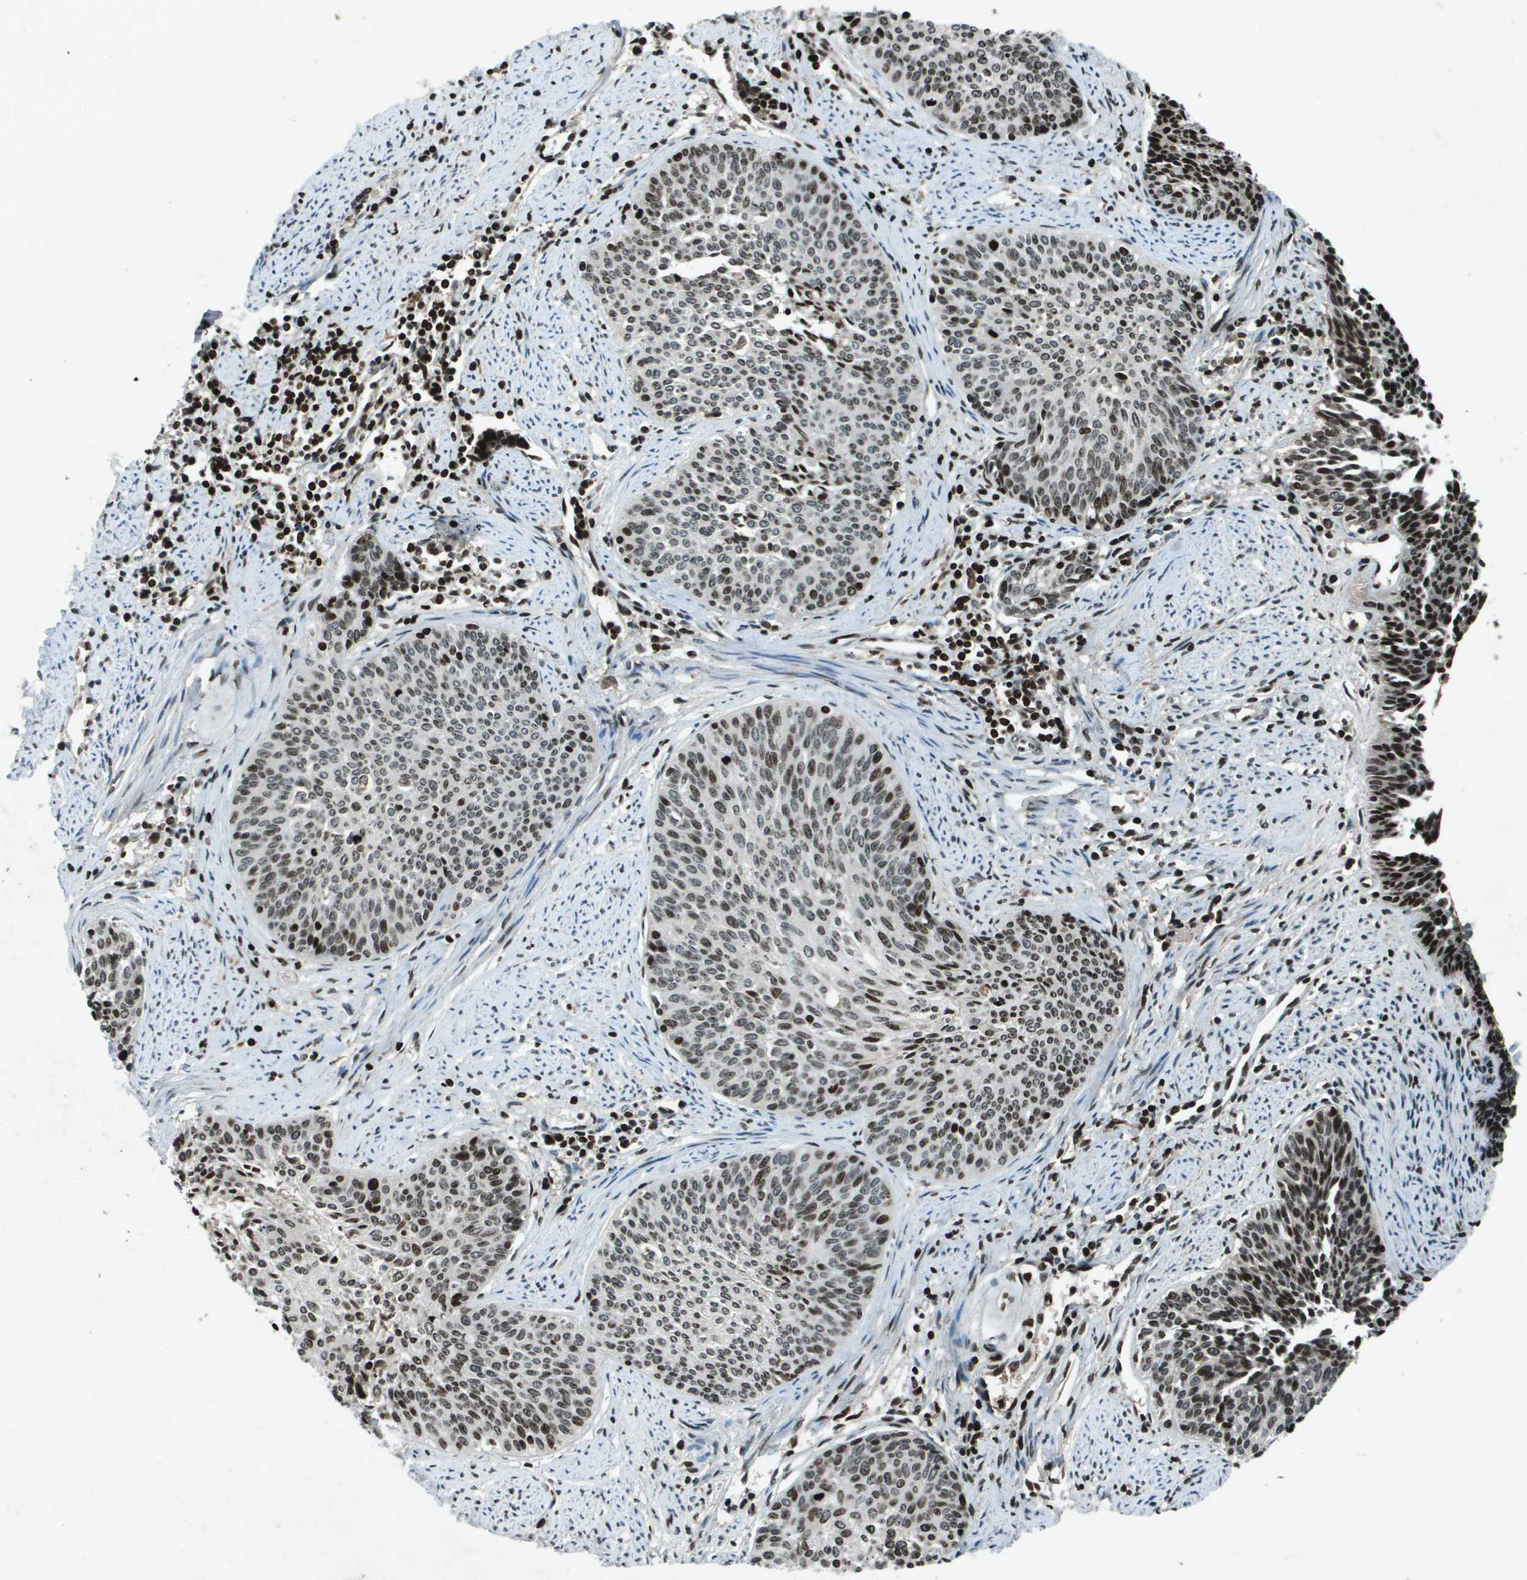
{"staining": {"intensity": "moderate", "quantity": "<25%", "location": "nuclear"}, "tissue": "cervical cancer", "cell_type": "Tumor cells", "image_type": "cancer", "snomed": [{"axis": "morphology", "description": "Squamous cell carcinoma, NOS"}, {"axis": "topography", "description": "Cervix"}], "caption": "Cervical cancer (squamous cell carcinoma) stained with a brown dye exhibits moderate nuclear positive staining in approximately <25% of tumor cells.", "gene": "CXCL12", "patient": {"sex": "female", "age": 55}}